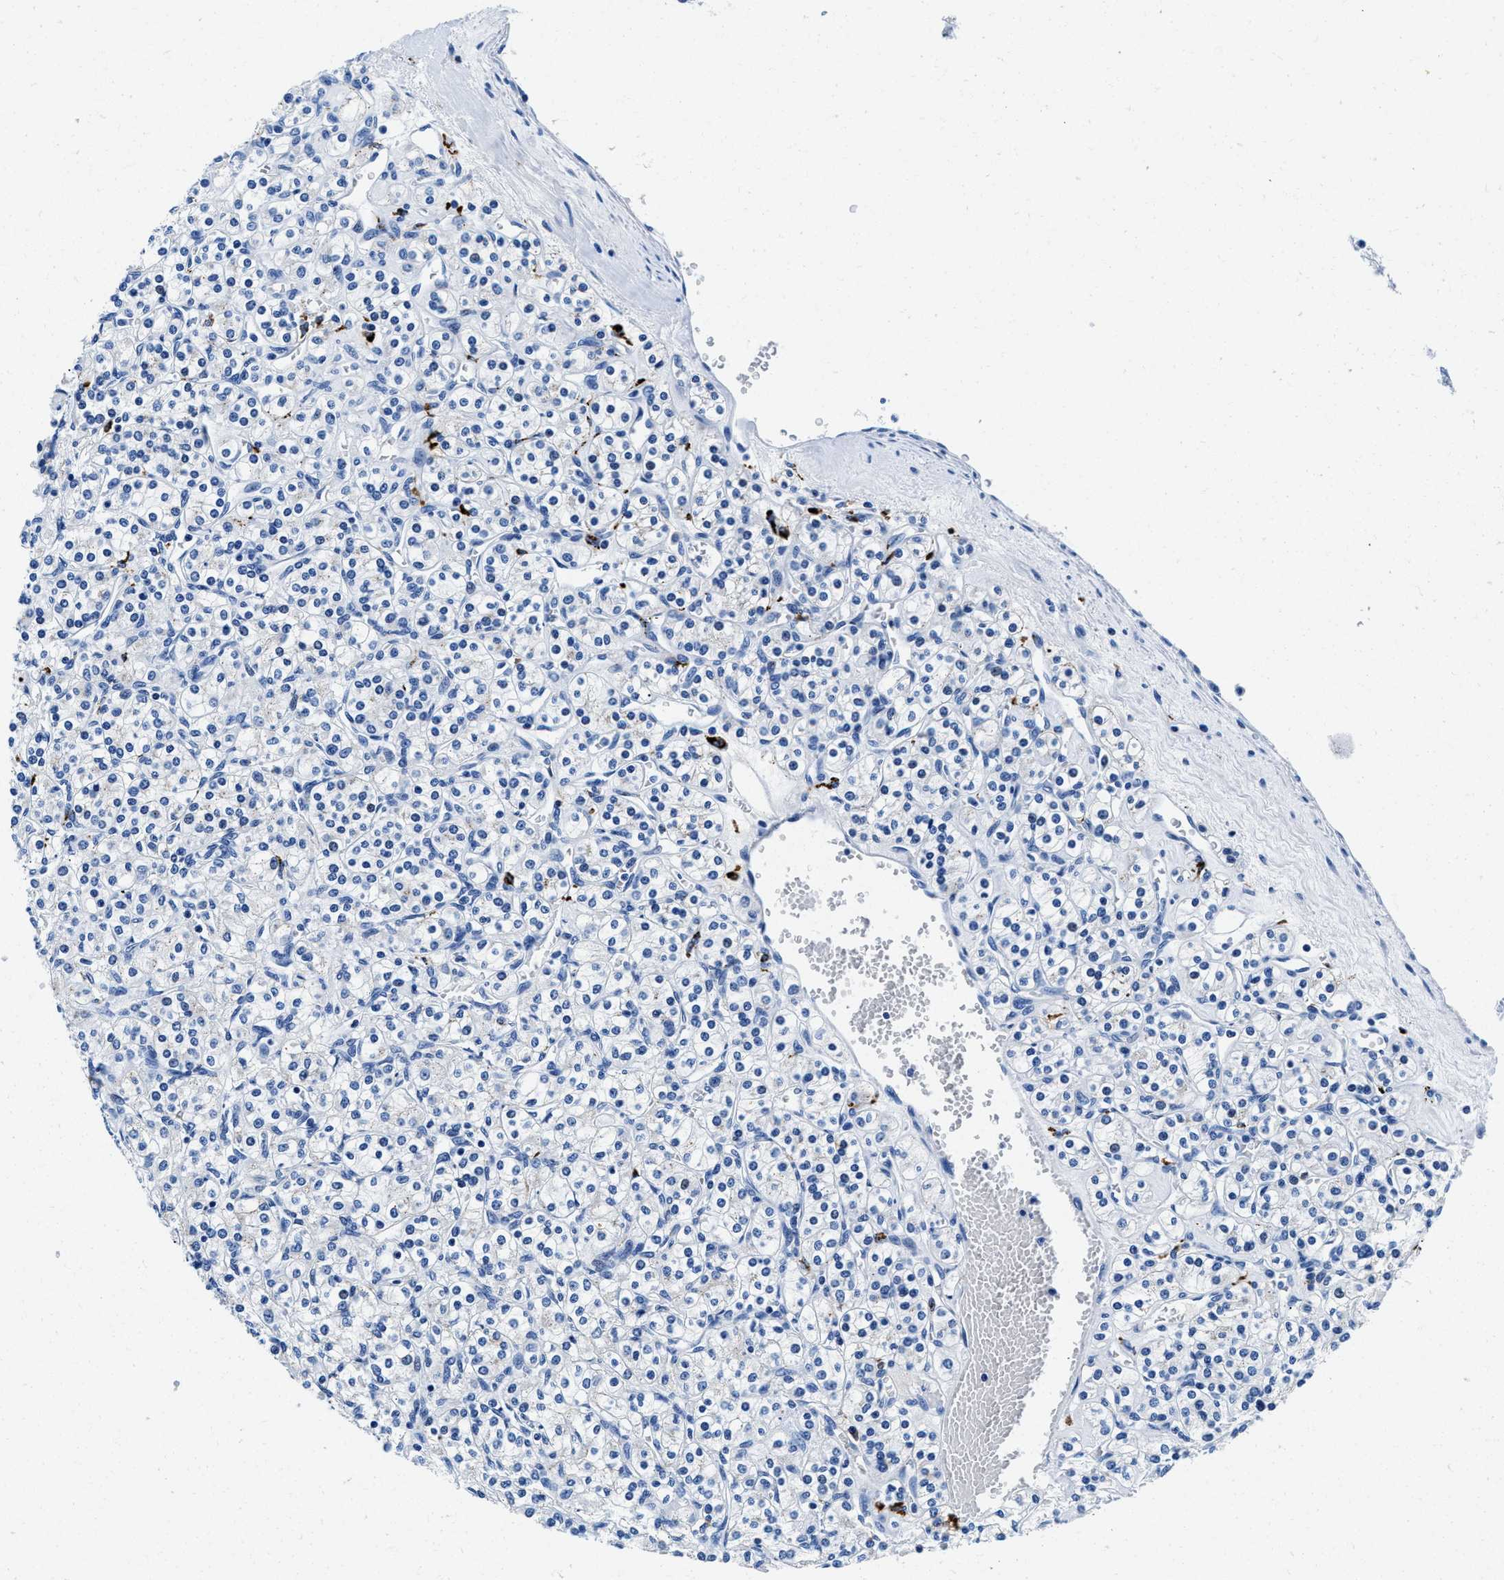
{"staining": {"intensity": "negative", "quantity": "none", "location": "none"}, "tissue": "renal cancer", "cell_type": "Tumor cells", "image_type": "cancer", "snomed": [{"axis": "morphology", "description": "Adenocarcinoma, NOS"}, {"axis": "topography", "description": "Kidney"}], "caption": "Tumor cells are negative for protein expression in human renal adenocarcinoma. Brightfield microscopy of immunohistochemistry (IHC) stained with DAB (3,3'-diaminobenzidine) (brown) and hematoxylin (blue), captured at high magnification.", "gene": "OR14K1", "patient": {"sex": "male", "age": 77}}